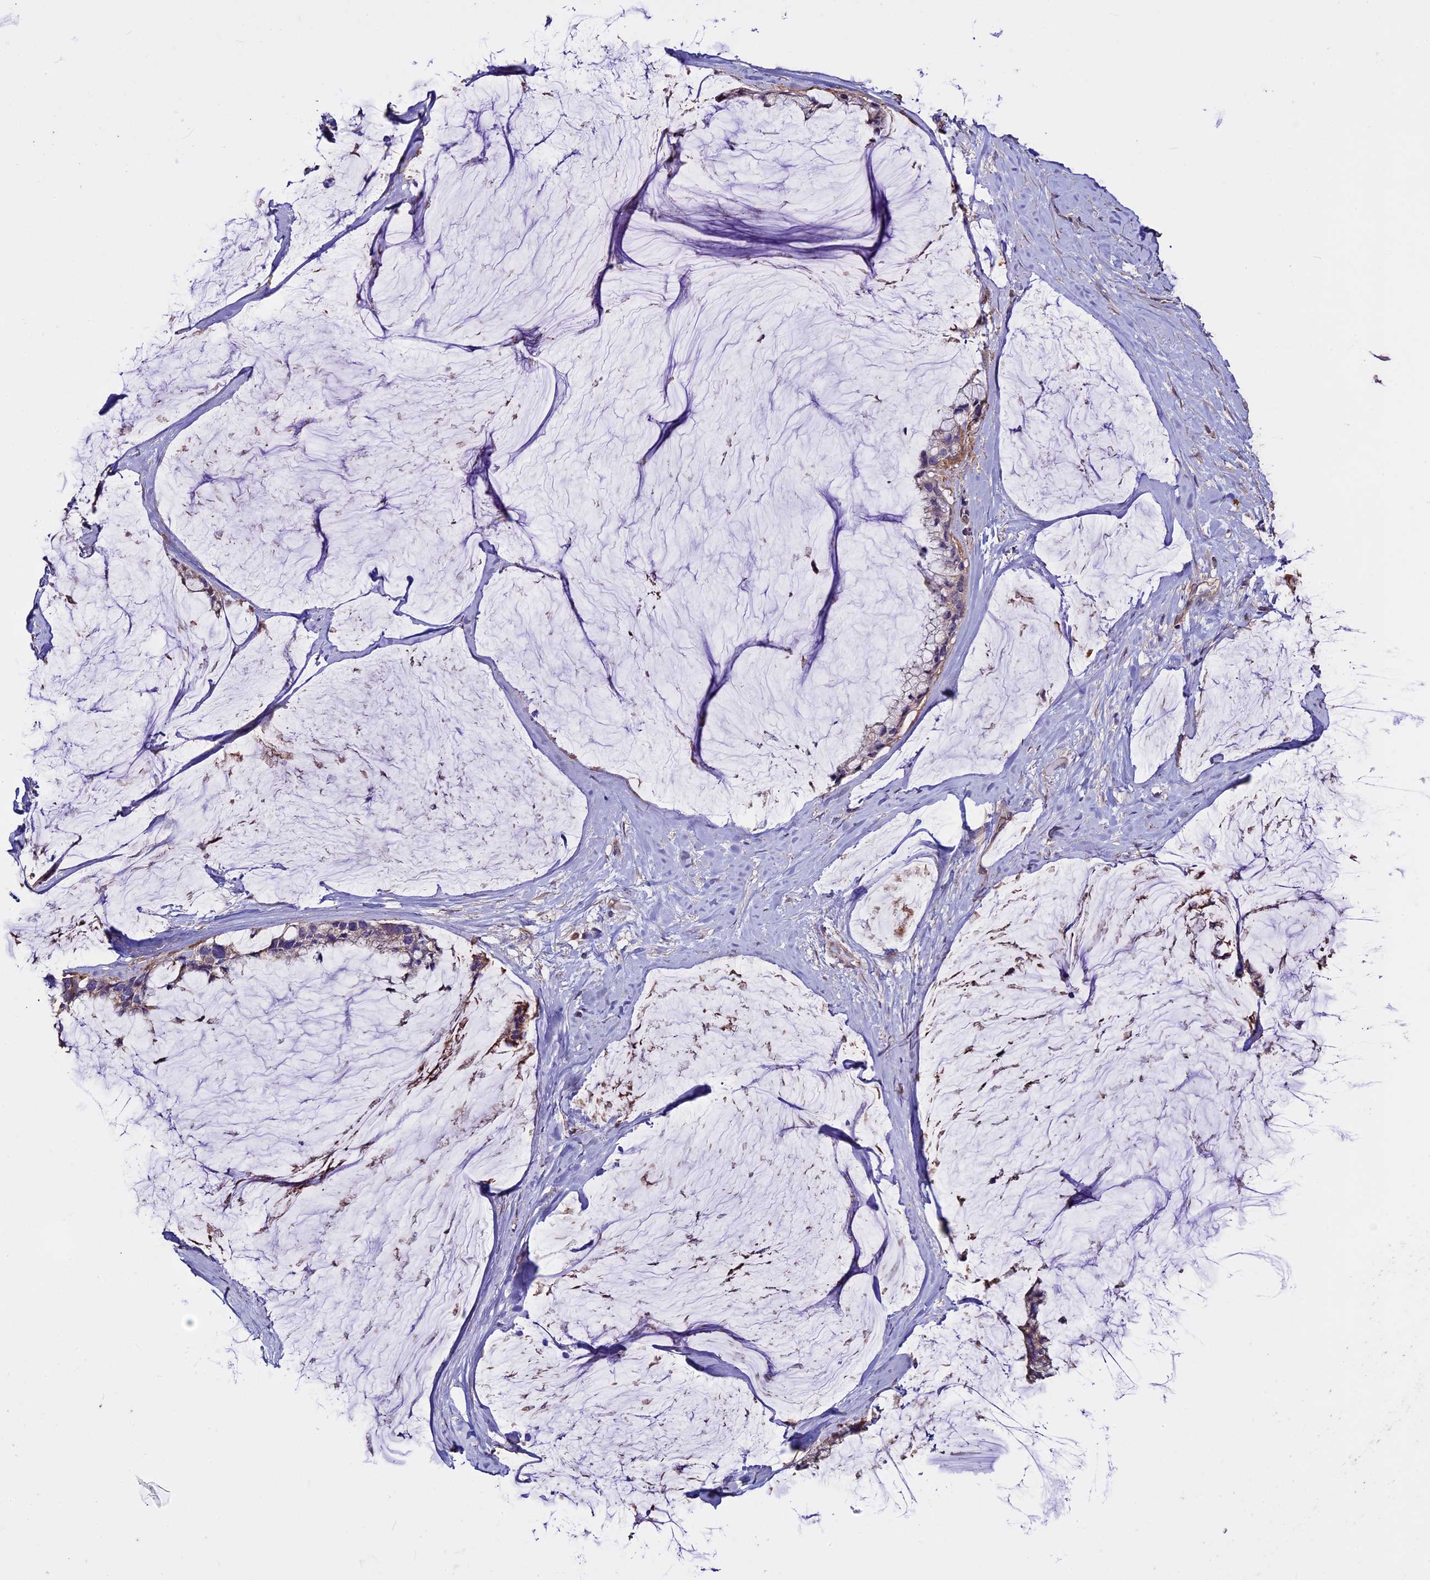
{"staining": {"intensity": "weak", "quantity": "25%-75%", "location": "cytoplasmic/membranous"}, "tissue": "ovarian cancer", "cell_type": "Tumor cells", "image_type": "cancer", "snomed": [{"axis": "morphology", "description": "Cystadenocarcinoma, mucinous, NOS"}, {"axis": "topography", "description": "Ovary"}], "caption": "IHC micrograph of human ovarian cancer stained for a protein (brown), which reveals low levels of weak cytoplasmic/membranous staining in approximately 25%-75% of tumor cells.", "gene": "USB1", "patient": {"sex": "female", "age": 39}}